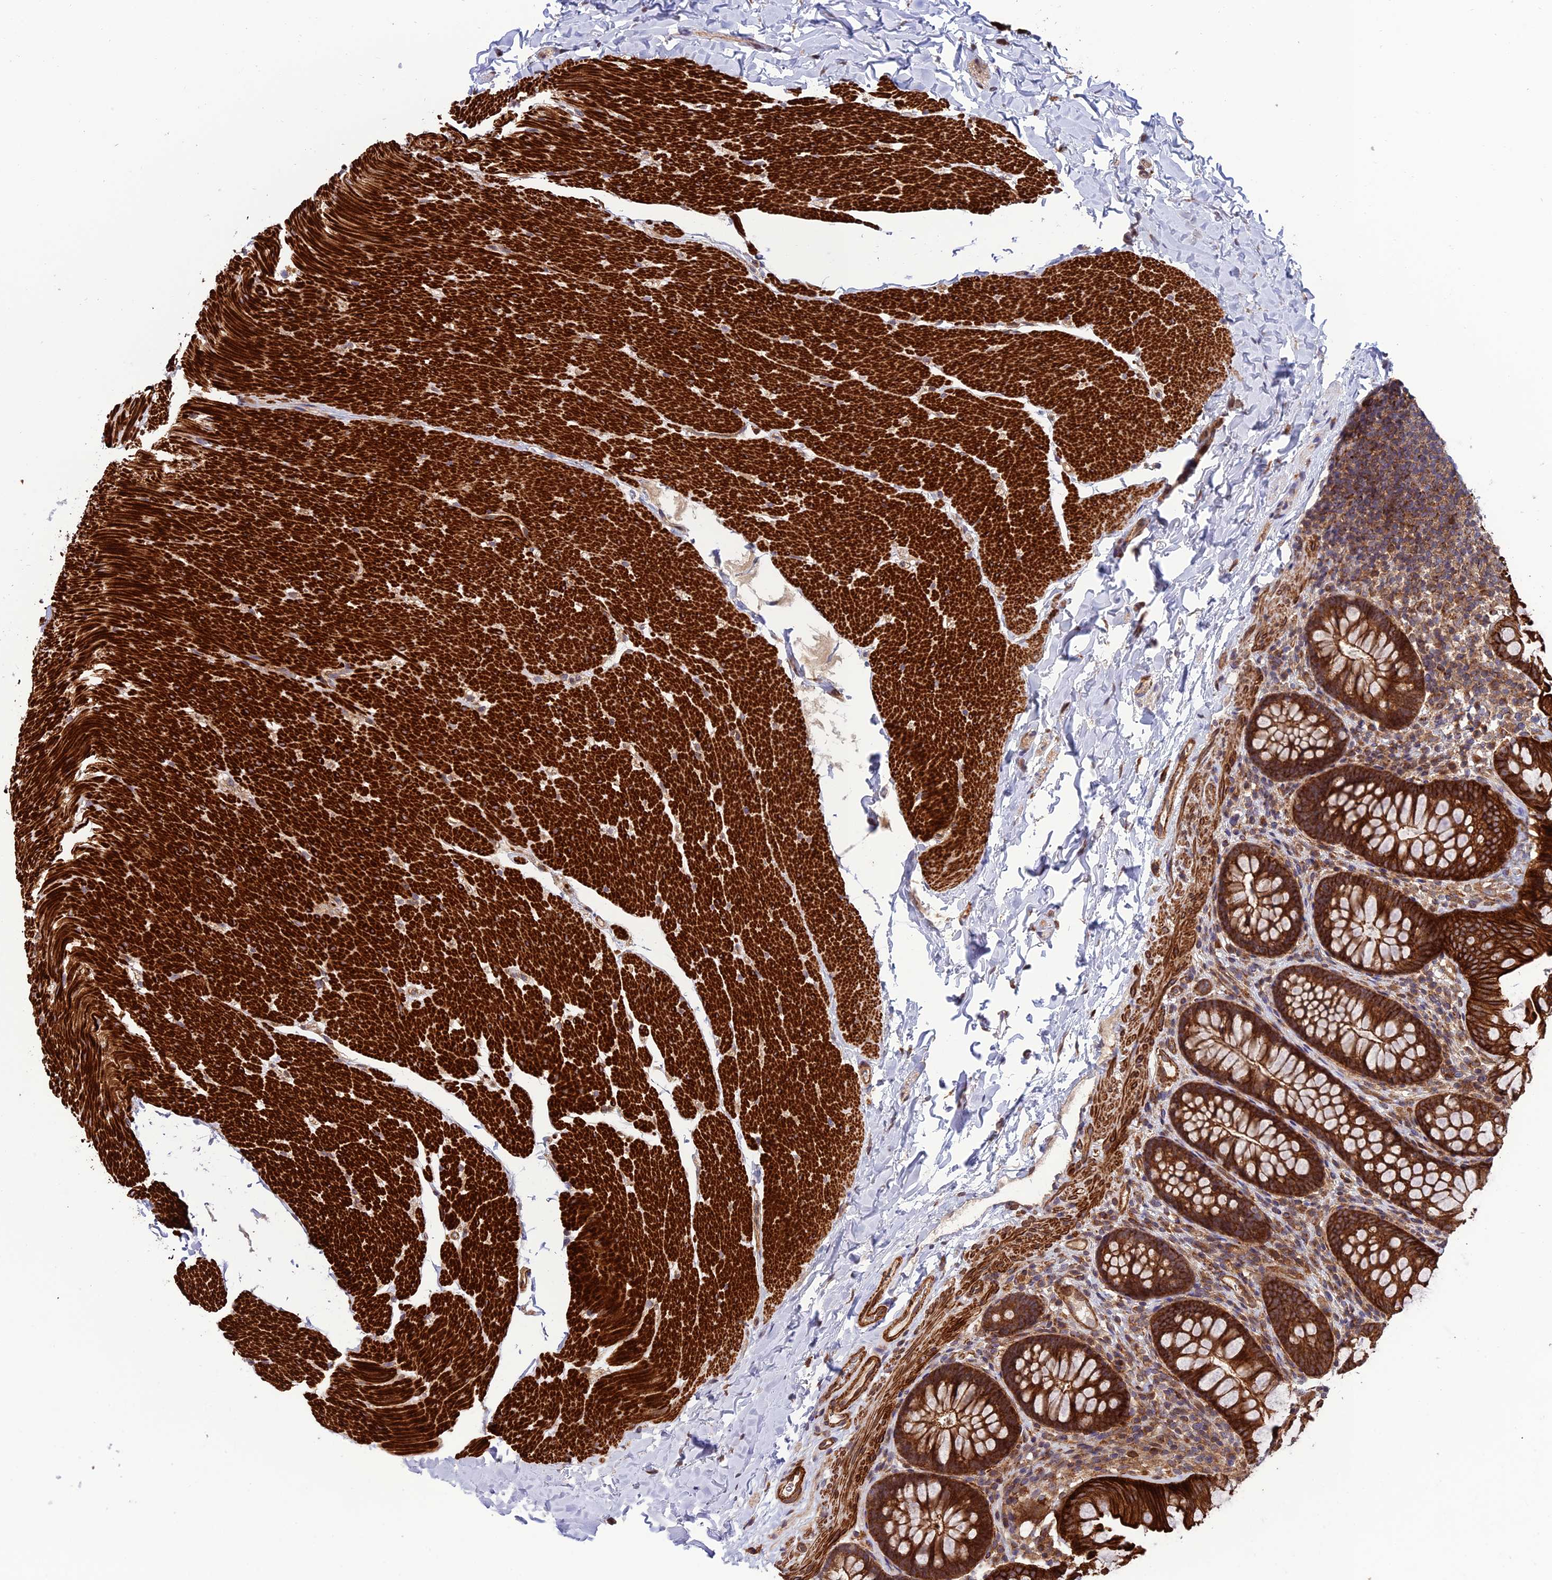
{"staining": {"intensity": "moderate", "quantity": "25%-75%", "location": "cytoplasmic/membranous"}, "tissue": "colon", "cell_type": "Endothelial cells", "image_type": "normal", "snomed": [{"axis": "morphology", "description": "Normal tissue, NOS"}, {"axis": "topography", "description": "Colon"}], "caption": "A brown stain shows moderate cytoplasmic/membranous positivity of a protein in endothelial cells of unremarkable human colon.", "gene": "TNIP3", "patient": {"sex": "female", "age": 62}}